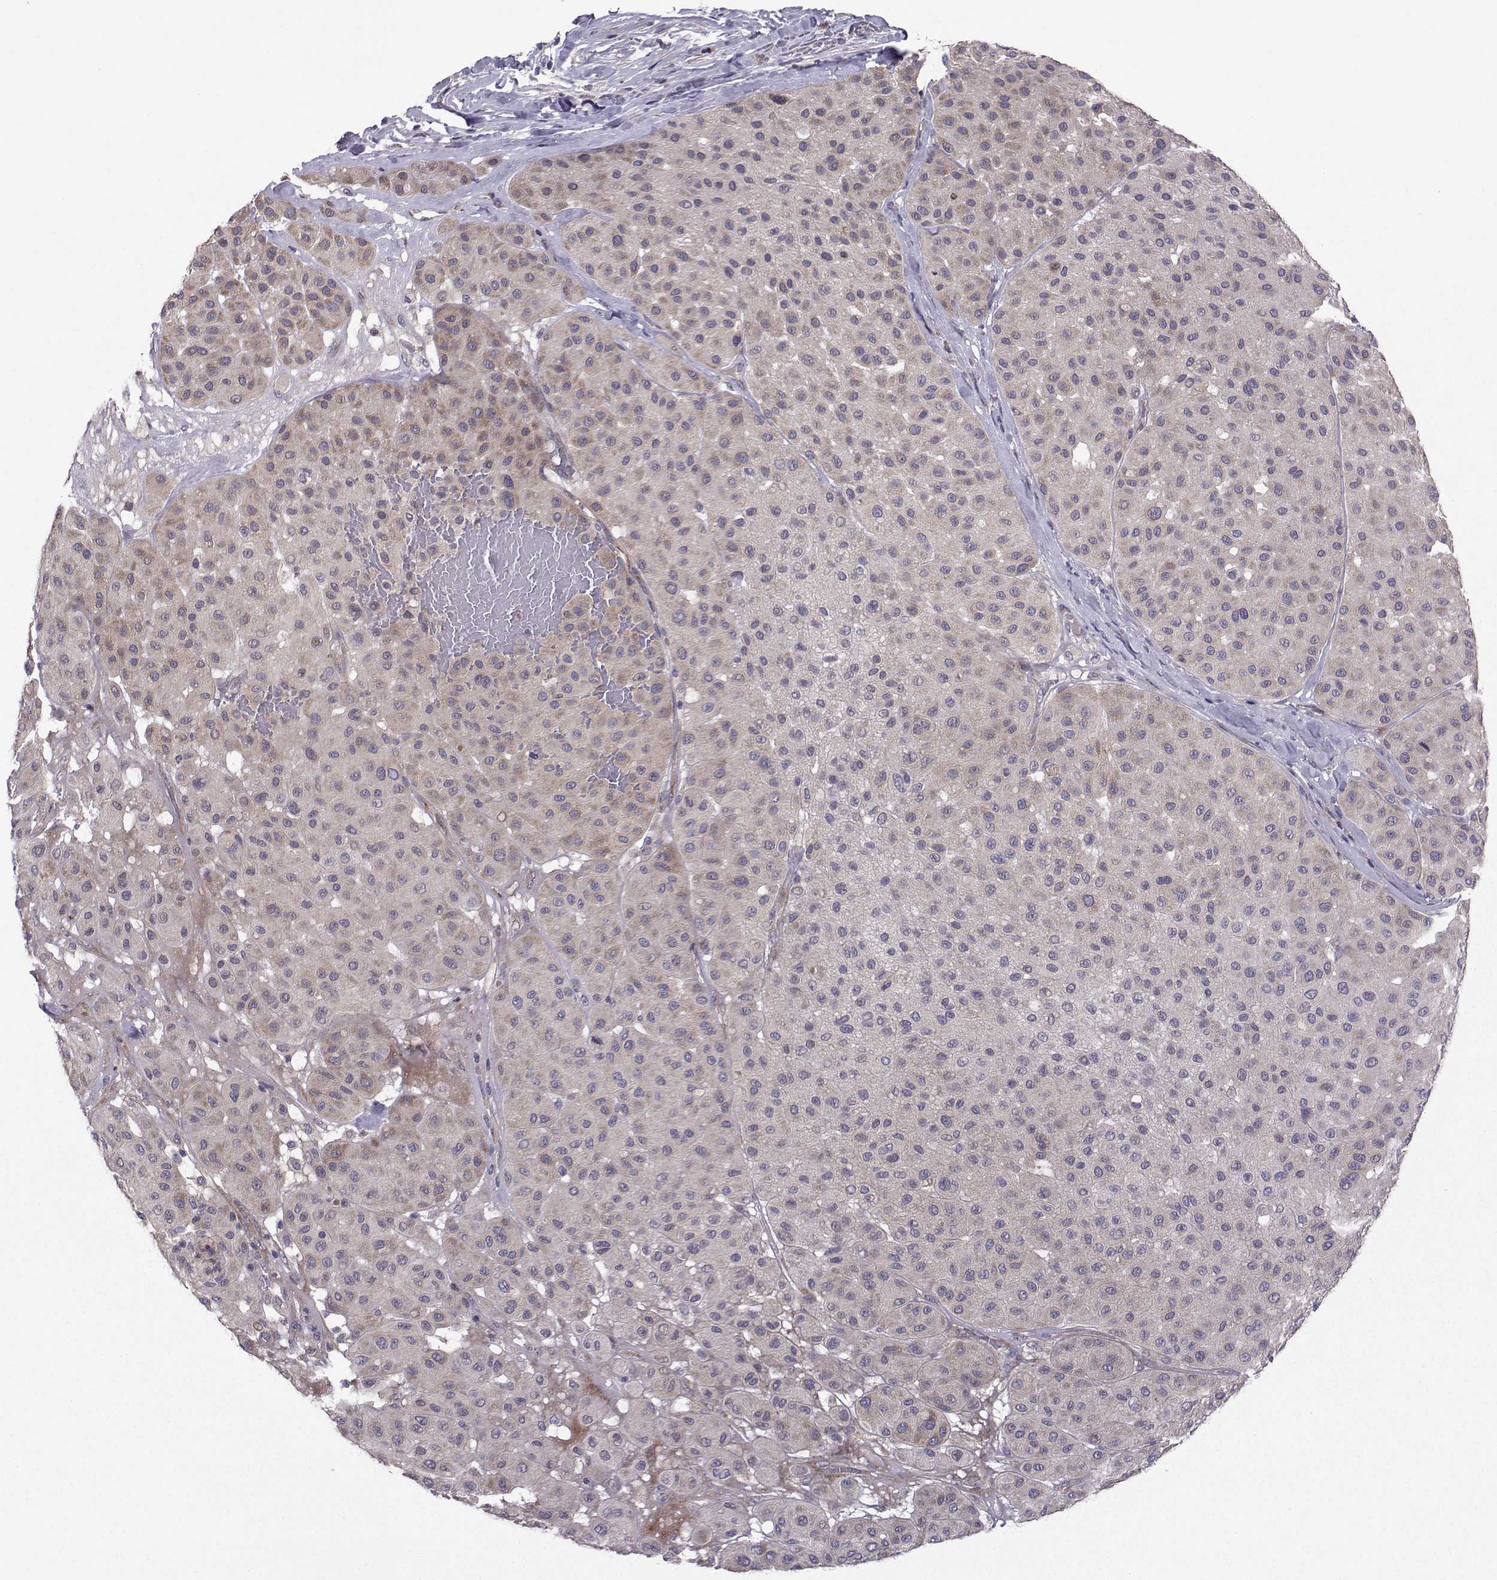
{"staining": {"intensity": "negative", "quantity": "none", "location": "none"}, "tissue": "melanoma", "cell_type": "Tumor cells", "image_type": "cancer", "snomed": [{"axis": "morphology", "description": "Malignant melanoma, Metastatic site"}, {"axis": "topography", "description": "Smooth muscle"}], "caption": "Immunohistochemistry micrograph of melanoma stained for a protein (brown), which exhibits no expression in tumor cells.", "gene": "STXBP5", "patient": {"sex": "male", "age": 41}}